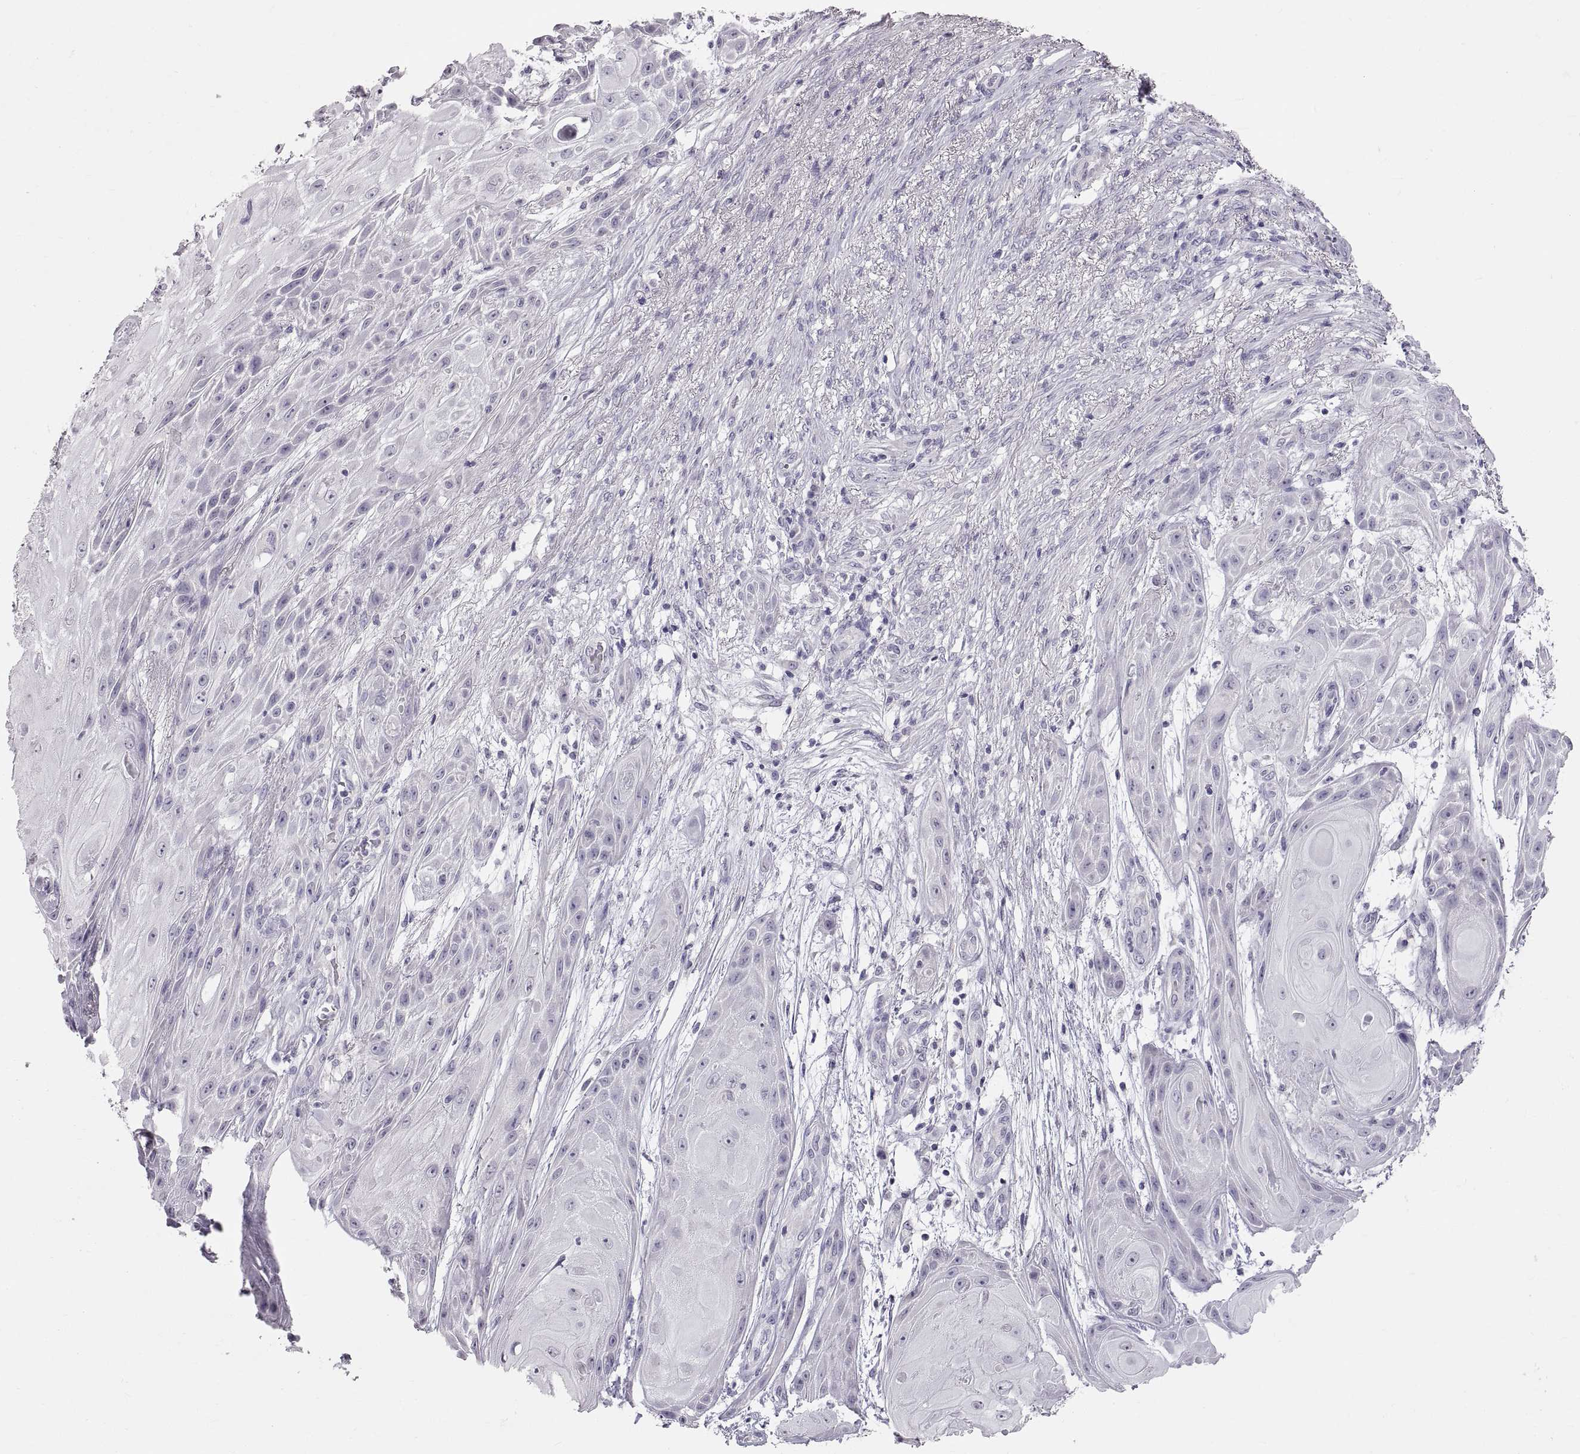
{"staining": {"intensity": "negative", "quantity": "none", "location": "none"}, "tissue": "skin cancer", "cell_type": "Tumor cells", "image_type": "cancer", "snomed": [{"axis": "morphology", "description": "Squamous cell carcinoma, NOS"}, {"axis": "topography", "description": "Skin"}], "caption": "An IHC image of skin cancer (squamous cell carcinoma) is shown. There is no staining in tumor cells of skin cancer (squamous cell carcinoma).", "gene": "WBP2NL", "patient": {"sex": "male", "age": 62}}